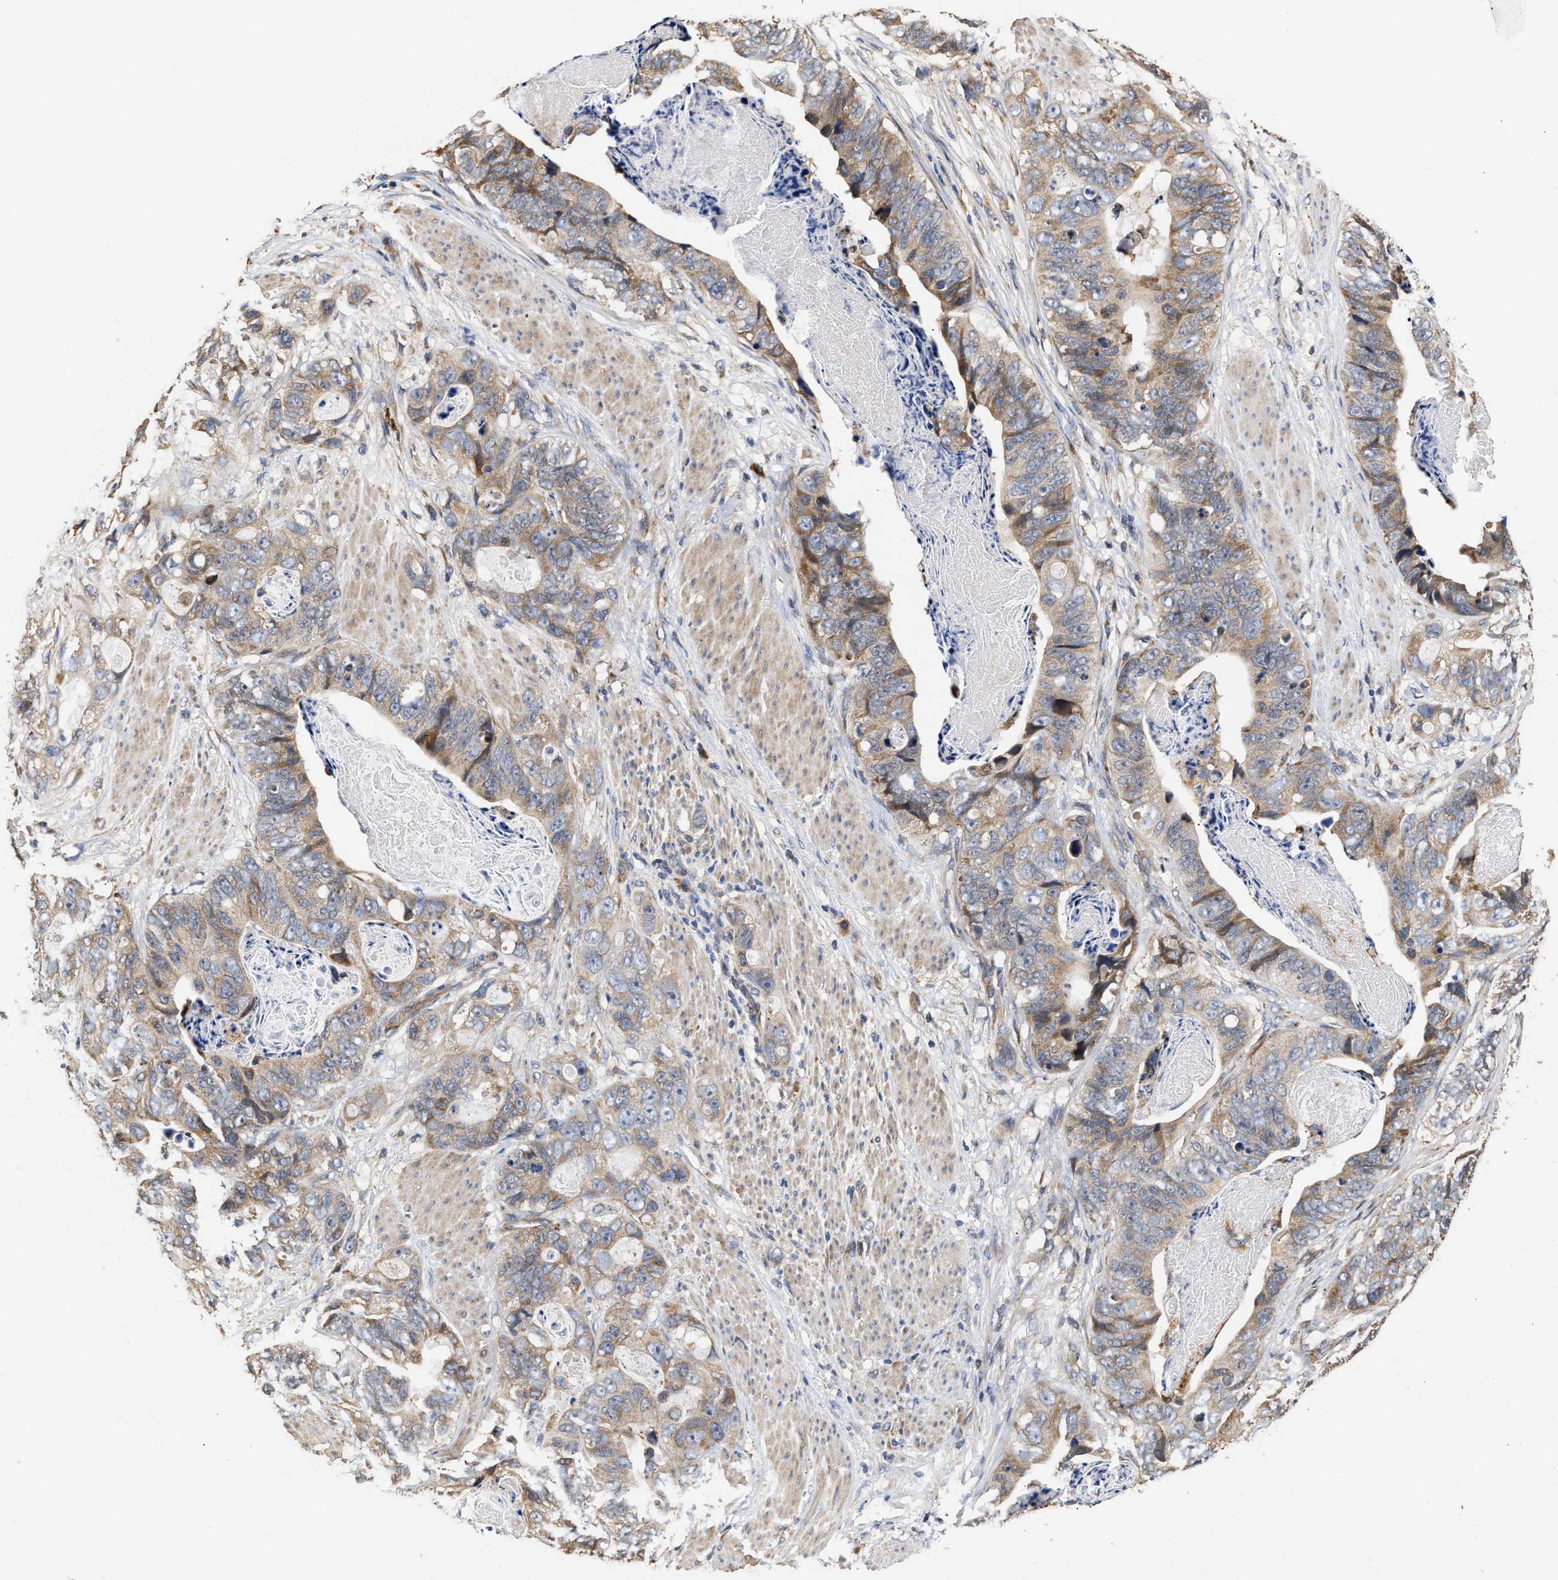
{"staining": {"intensity": "weak", "quantity": "25%-75%", "location": "cytoplasmic/membranous"}, "tissue": "stomach cancer", "cell_type": "Tumor cells", "image_type": "cancer", "snomed": [{"axis": "morphology", "description": "Adenocarcinoma, NOS"}, {"axis": "topography", "description": "Stomach"}], "caption": "The histopathology image reveals staining of stomach cancer, revealing weak cytoplasmic/membranous protein positivity (brown color) within tumor cells.", "gene": "GOSR1", "patient": {"sex": "female", "age": 89}}